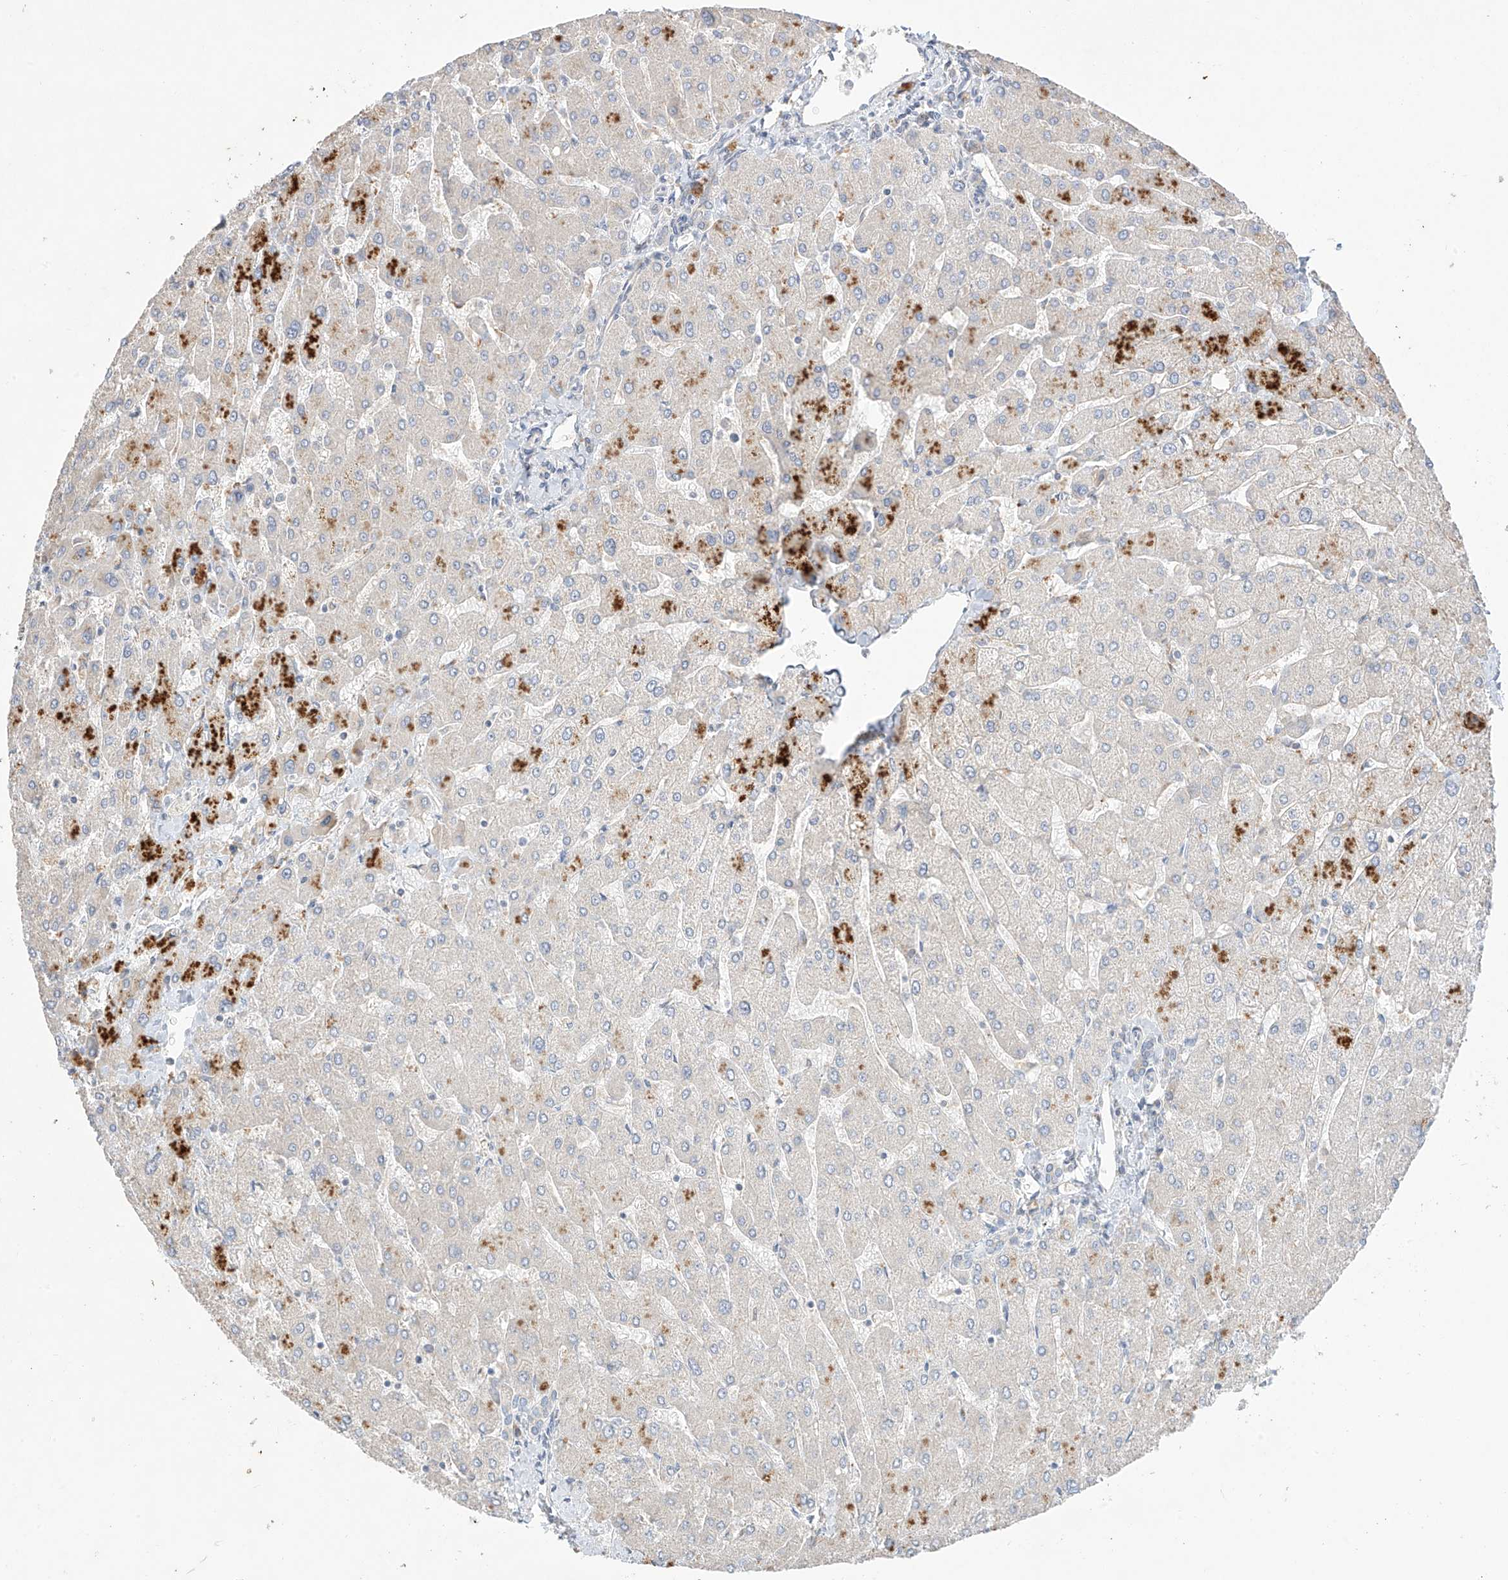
{"staining": {"intensity": "negative", "quantity": "none", "location": "none"}, "tissue": "liver", "cell_type": "Cholangiocytes", "image_type": "normal", "snomed": [{"axis": "morphology", "description": "Normal tissue, NOS"}, {"axis": "topography", "description": "Liver"}], "caption": "Human liver stained for a protein using immunohistochemistry (IHC) shows no staining in cholangiocytes.", "gene": "ANGEL2", "patient": {"sex": "male", "age": 55}}